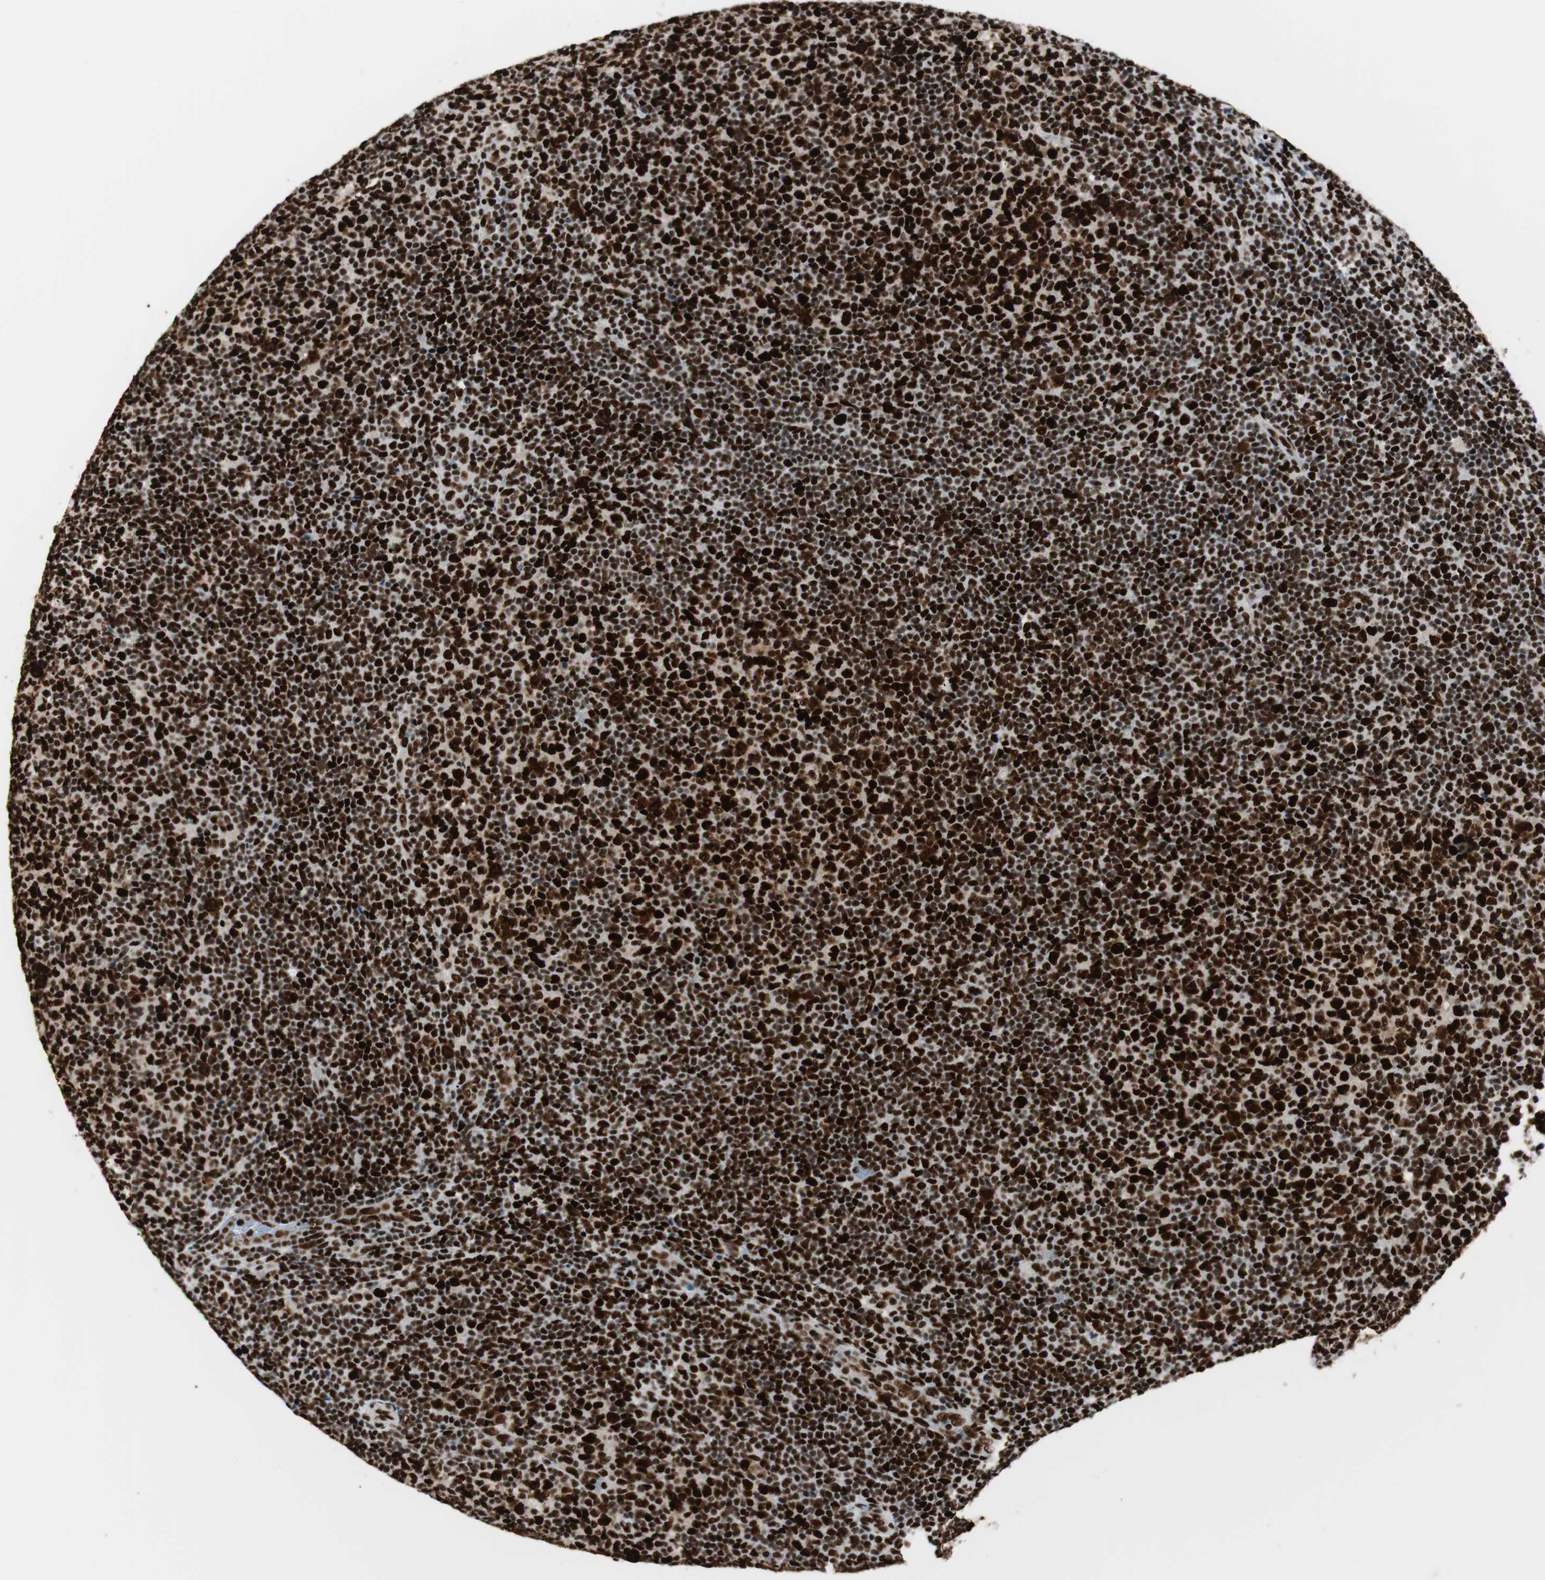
{"staining": {"intensity": "strong", "quantity": ">75%", "location": "nuclear"}, "tissue": "lymphoma", "cell_type": "Tumor cells", "image_type": "cancer", "snomed": [{"axis": "morphology", "description": "Malignant lymphoma, non-Hodgkin's type, Low grade"}, {"axis": "topography", "description": "Lymph node"}], "caption": "Malignant lymphoma, non-Hodgkin's type (low-grade) tissue reveals strong nuclear staining in about >75% of tumor cells, visualized by immunohistochemistry. (brown staining indicates protein expression, while blue staining denotes nuclei).", "gene": "PSME3", "patient": {"sex": "male", "age": 70}}